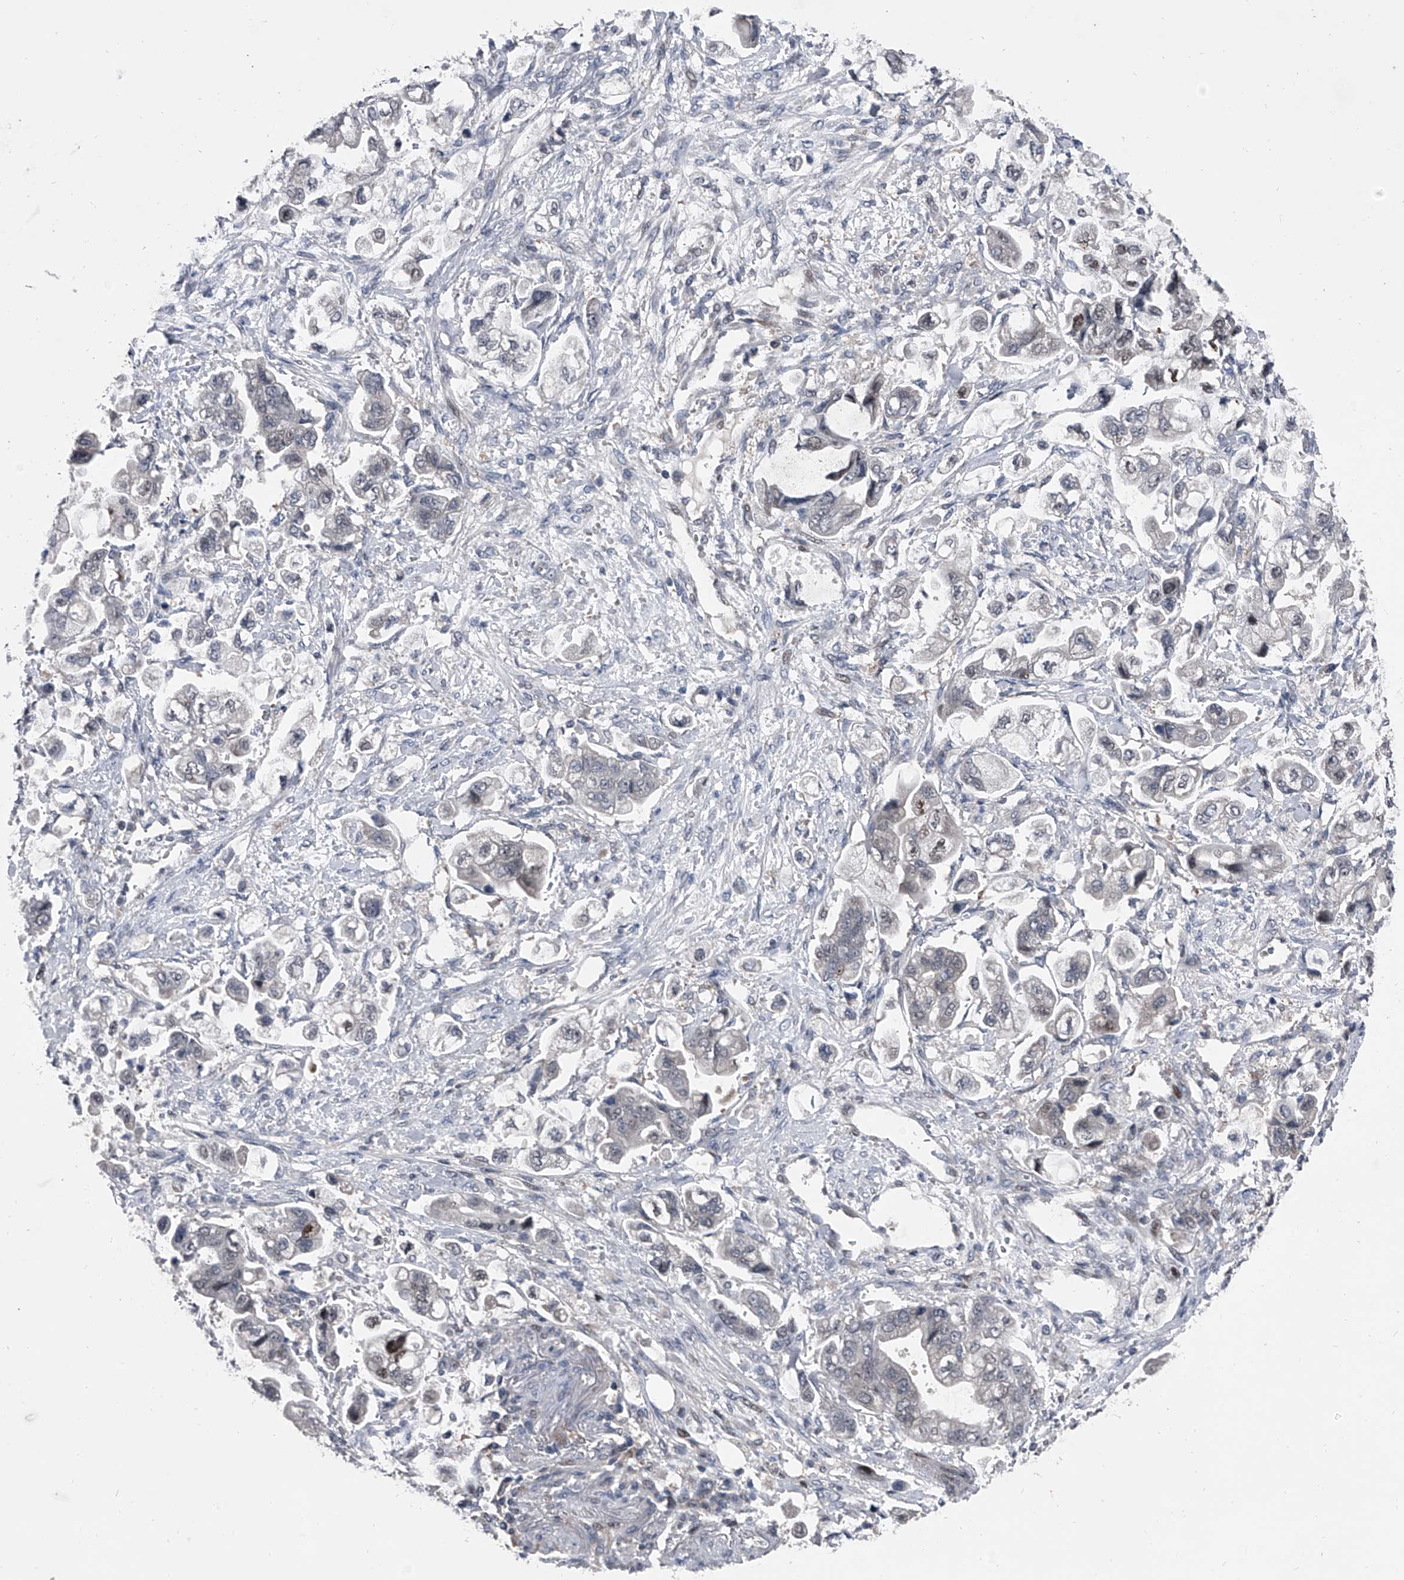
{"staining": {"intensity": "negative", "quantity": "none", "location": "none"}, "tissue": "stomach cancer", "cell_type": "Tumor cells", "image_type": "cancer", "snomed": [{"axis": "morphology", "description": "Adenocarcinoma, NOS"}, {"axis": "topography", "description": "Stomach"}], "caption": "Human stomach cancer stained for a protein using IHC exhibits no positivity in tumor cells.", "gene": "ELK4", "patient": {"sex": "male", "age": 62}}